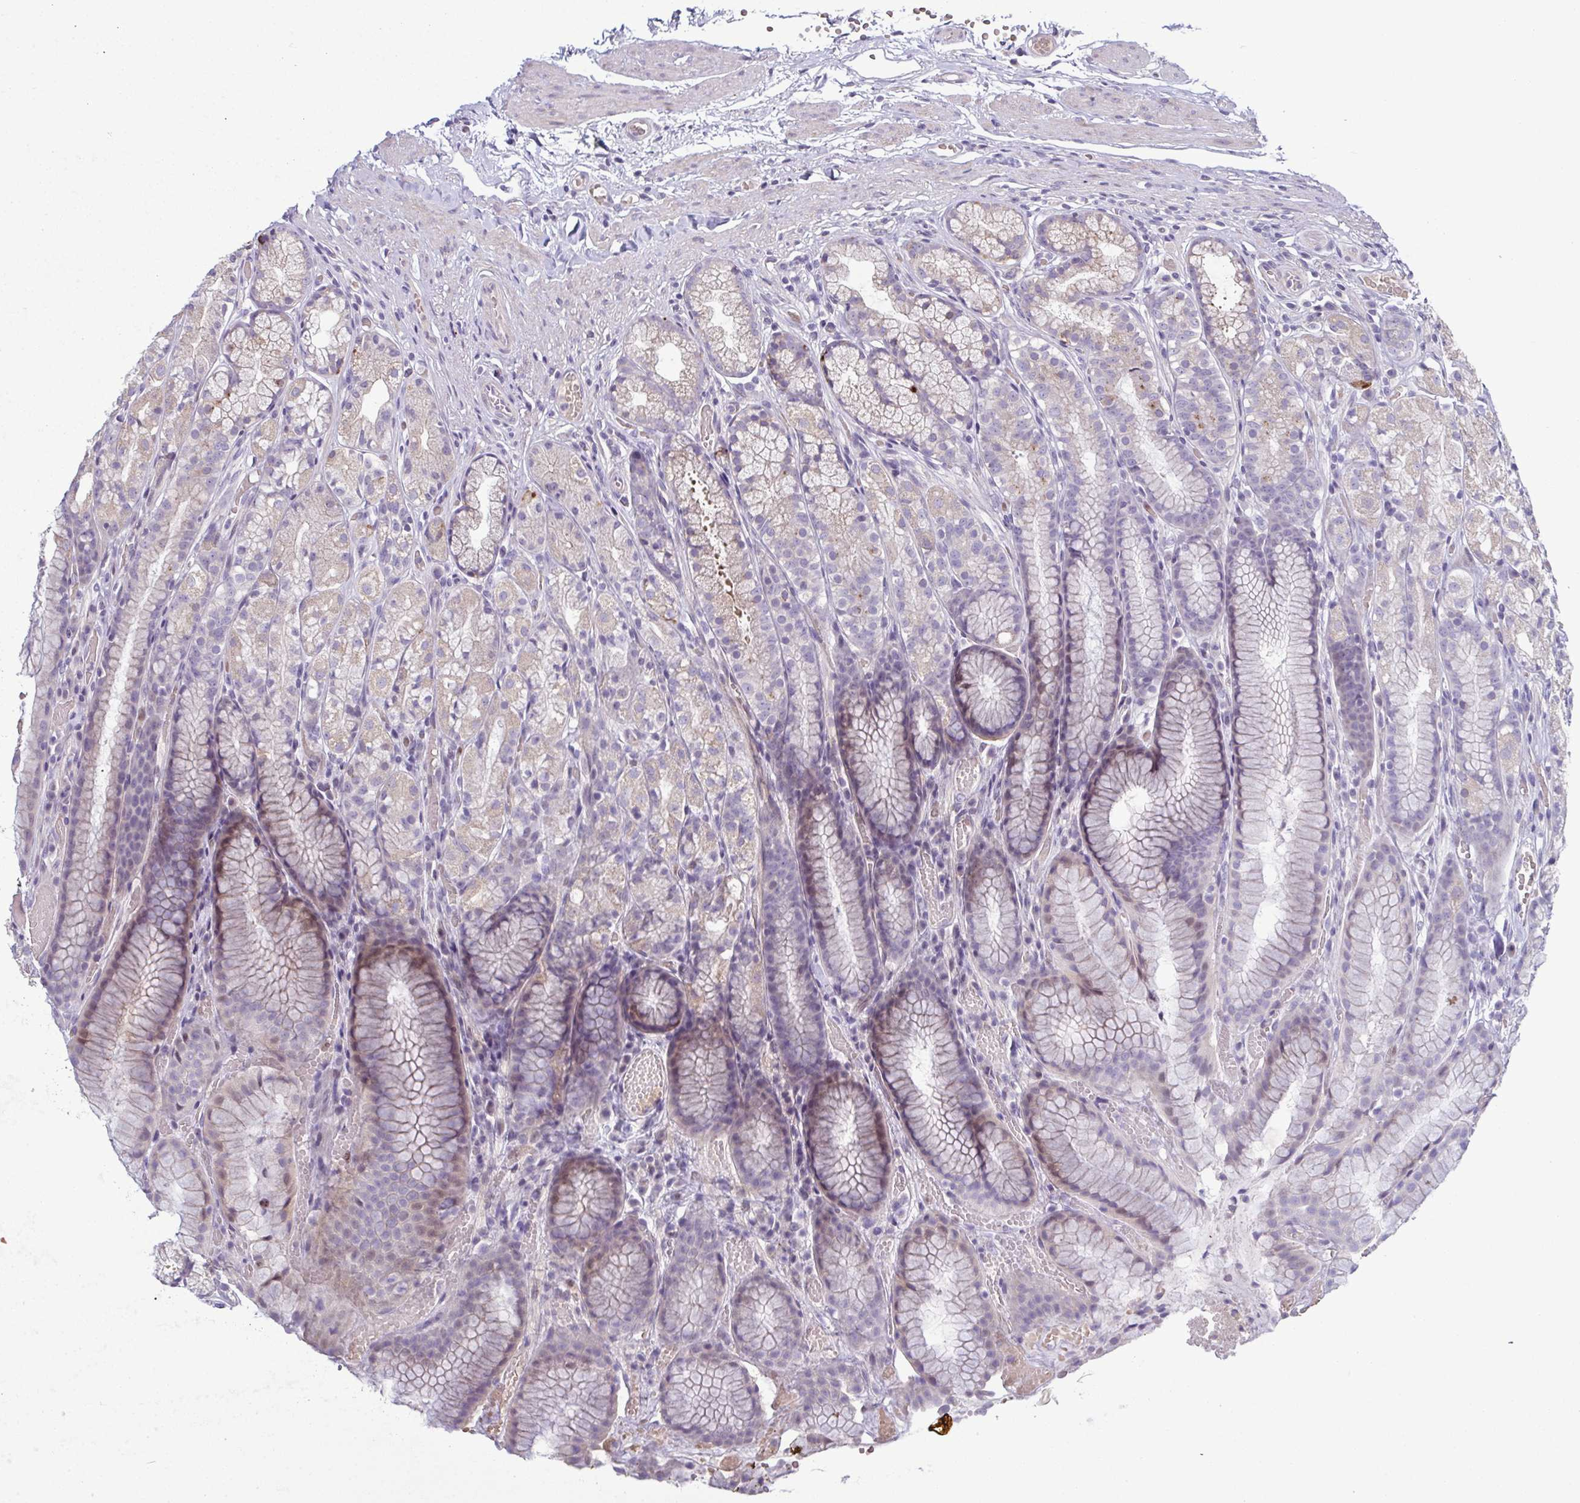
{"staining": {"intensity": "weak", "quantity": "25%-75%", "location": "cytoplasmic/membranous"}, "tissue": "stomach", "cell_type": "Glandular cells", "image_type": "normal", "snomed": [{"axis": "morphology", "description": "Normal tissue, NOS"}, {"axis": "topography", "description": "Stomach"}], "caption": "IHC histopathology image of normal stomach stained for a protein (brown), which reveals low levels of weak cytoplasmic/membranous expression in about 25%-75% of glandular cells.", "gene": "ODF1", "patient": {"sex": "male", "age": 70}}